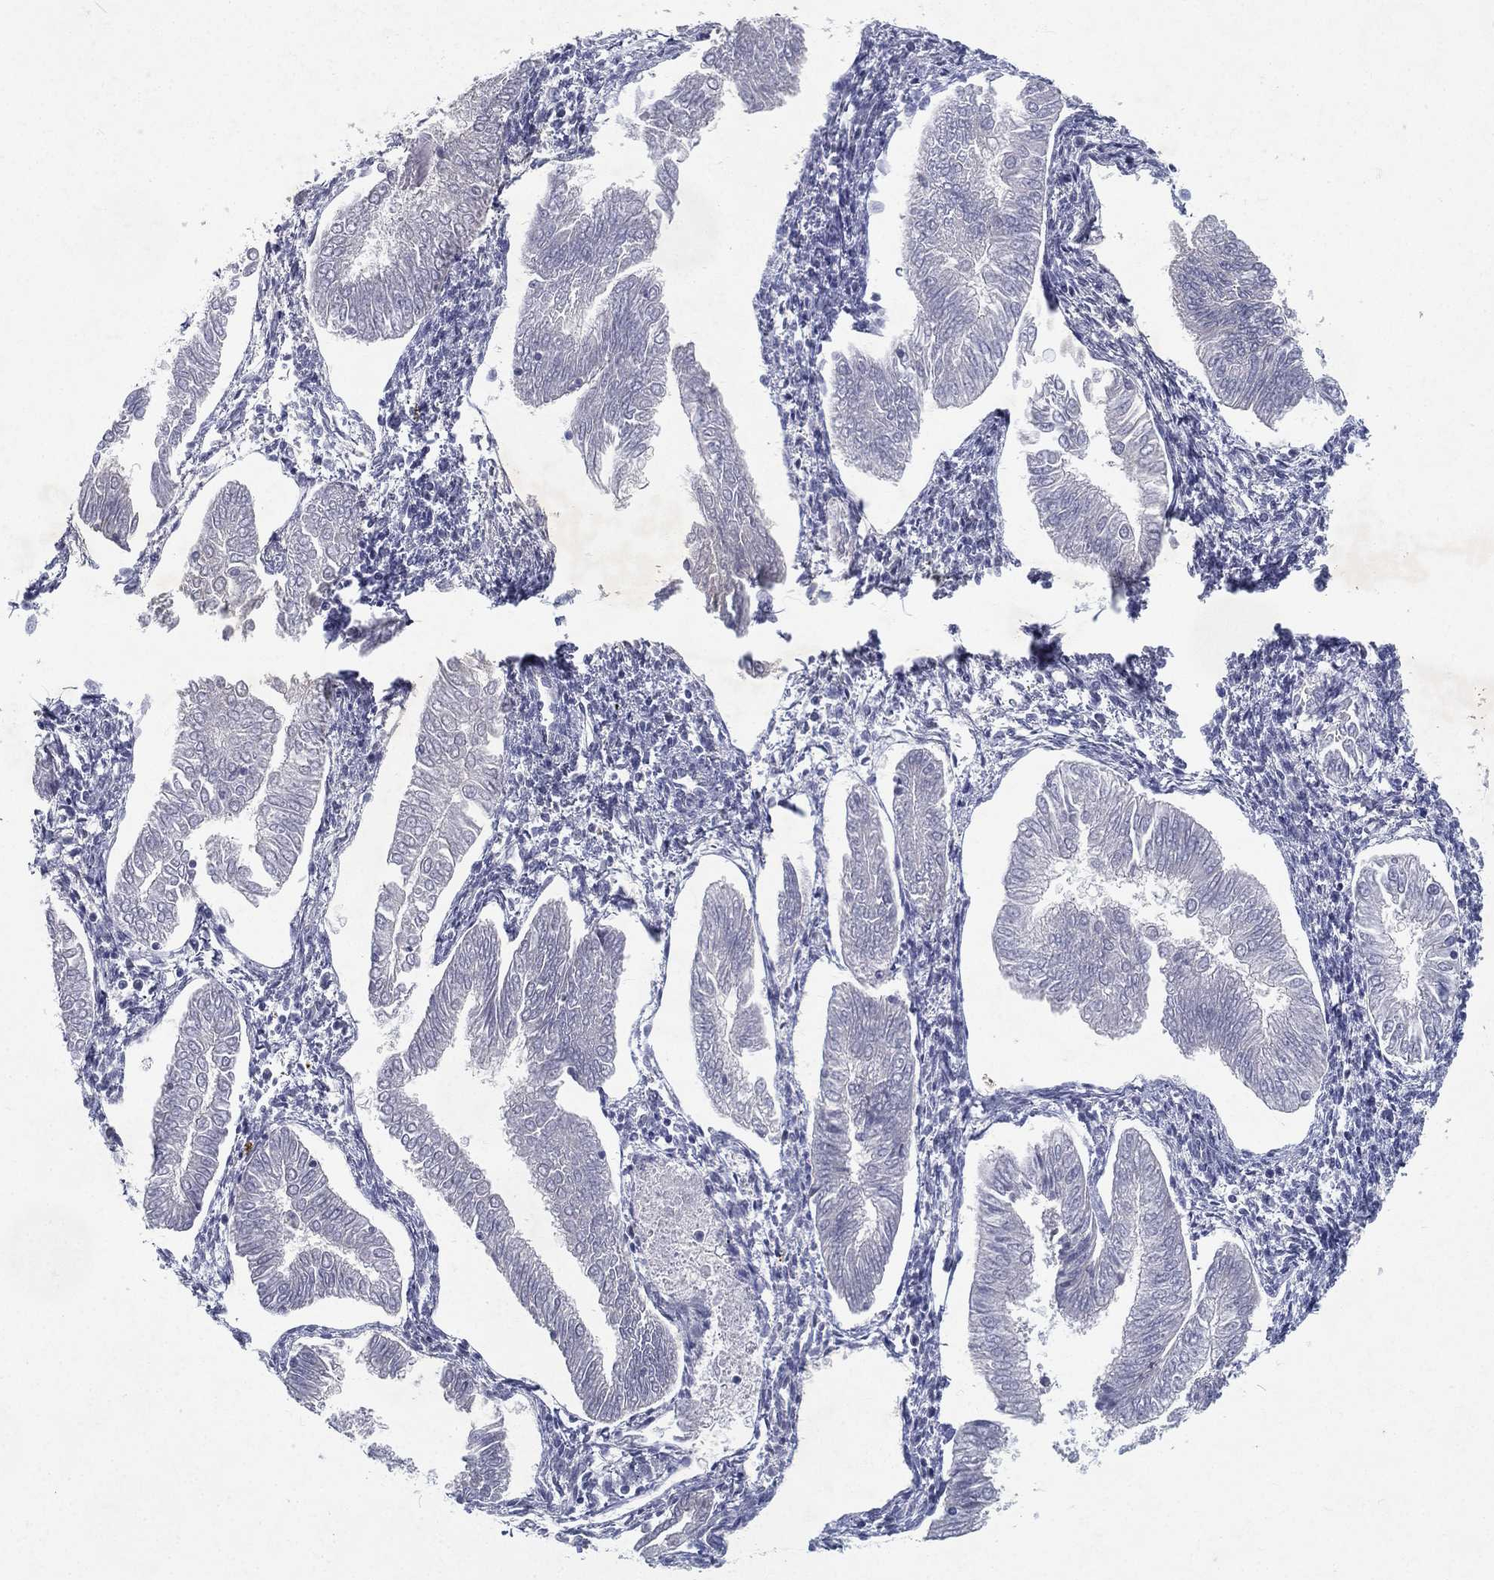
{"staining": {"intensity": "negative", "quantity": "none", "location": "none"}, "tissue": "endometrial cancer", "cell_type": "Tumor cells", "image_type": "cancer", "snomed": [{"axis": "morphology", "description": "Adenocarcinoma, NOS"}, {"axis": "topography", "description": "Endometrium"}], "caption": "IHC of human adenocarcinoma (endometrial) exhibits no staining in tumor cells.", "gene": "RGS13", "patient": {"sex": "female", "age": 53}}